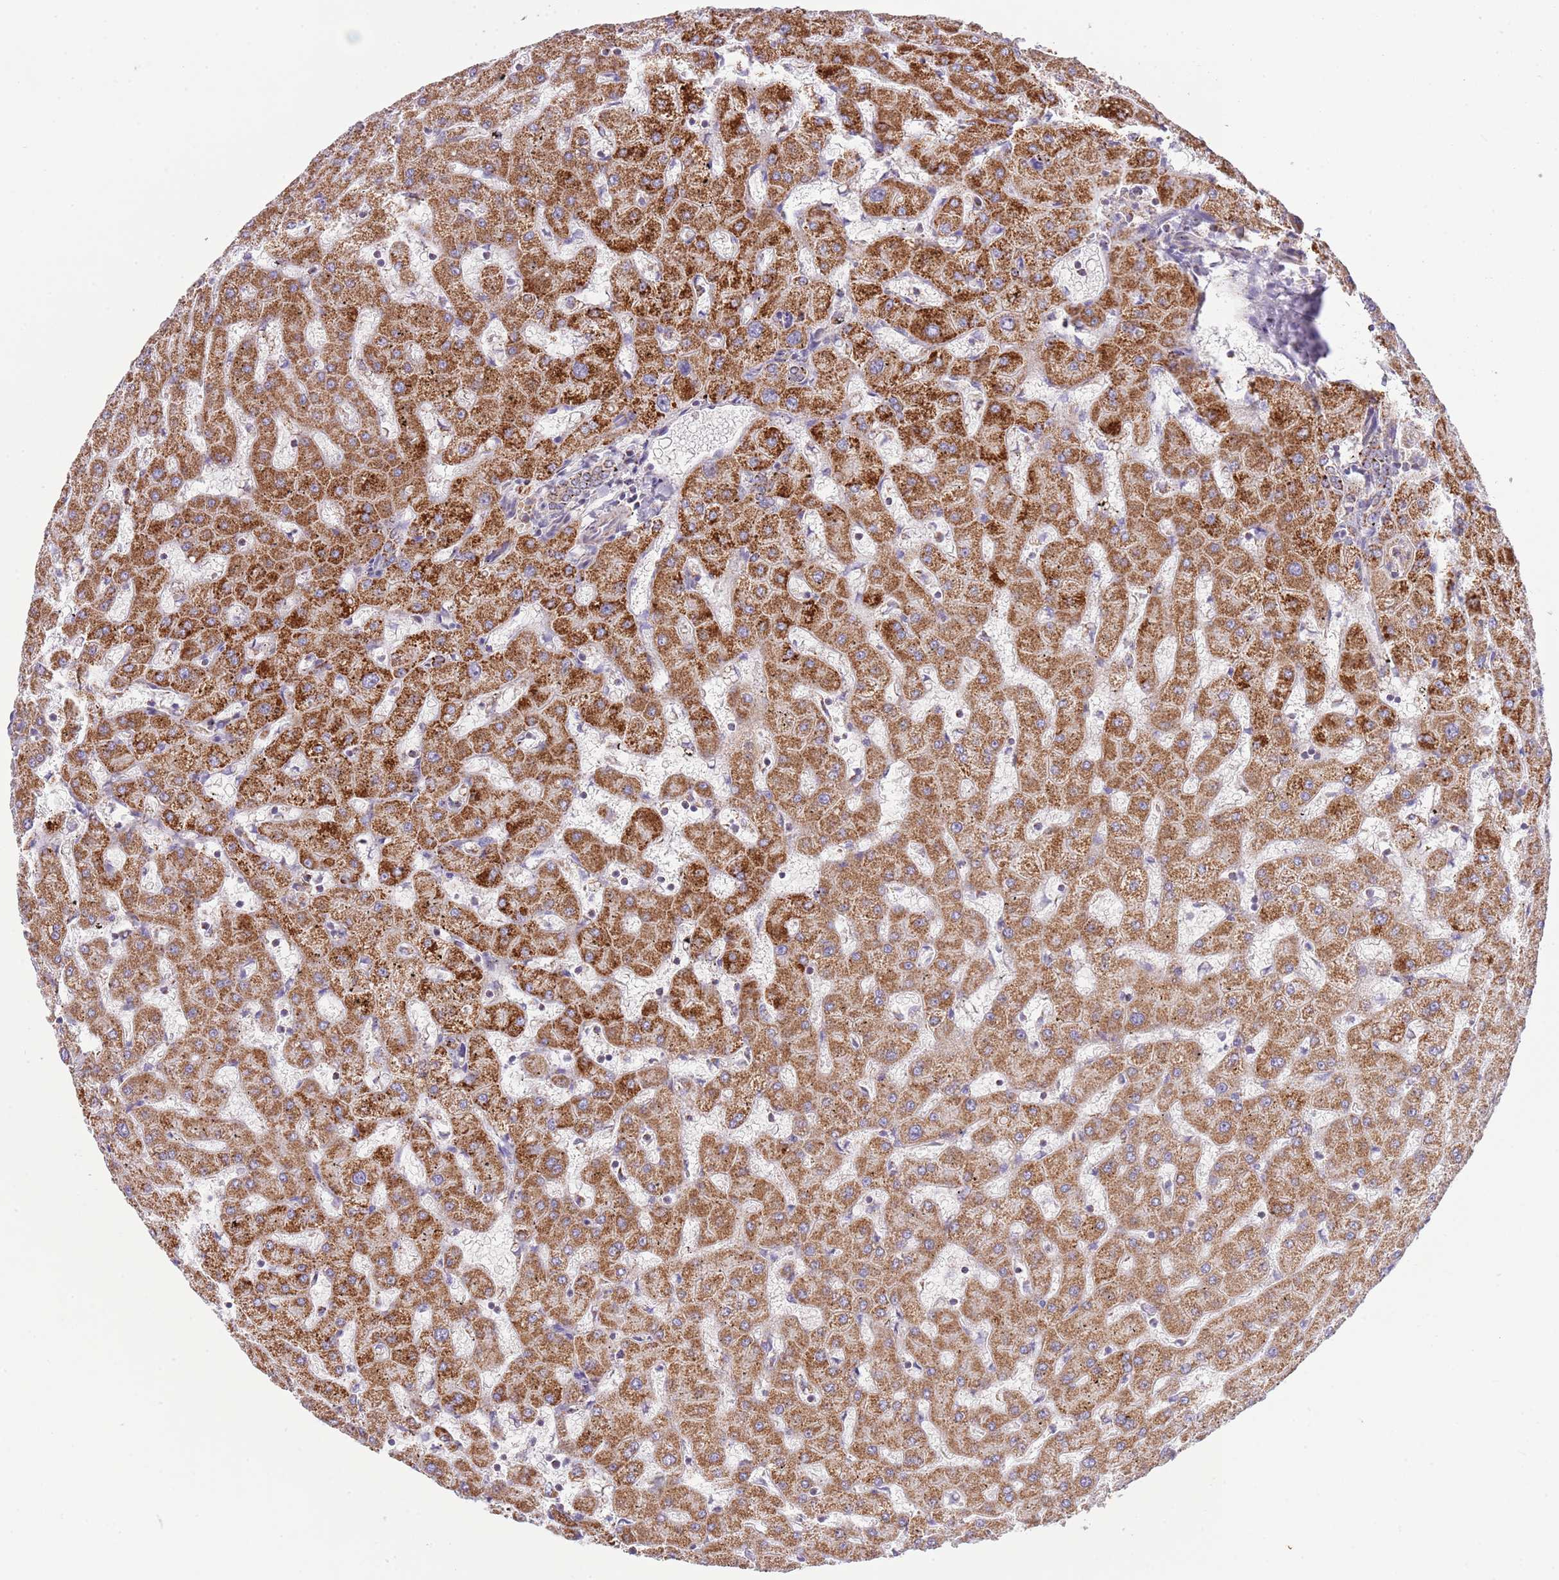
{"staining": {"intensity": "weak", "quantity": "<25%", "location": "cytoplasmic/membranous"}, "tissue": "liver", "cell_type": "Cholangiocytes", "image_type": "normal", "snomed": [{"axis": "morphology", "description": "Normal tissue, NOS"}, {"axis": "topography", "description": "Liver"}], "caption": "Immunohistochemistry micrograph of normal liver: human liver stained with DAB (3,3'-diaminobenzidine) exhibits no significant protein staining in cholangiocytes.", "gene": "LHX6", "patient": {"sex": "female", "age": 63}}